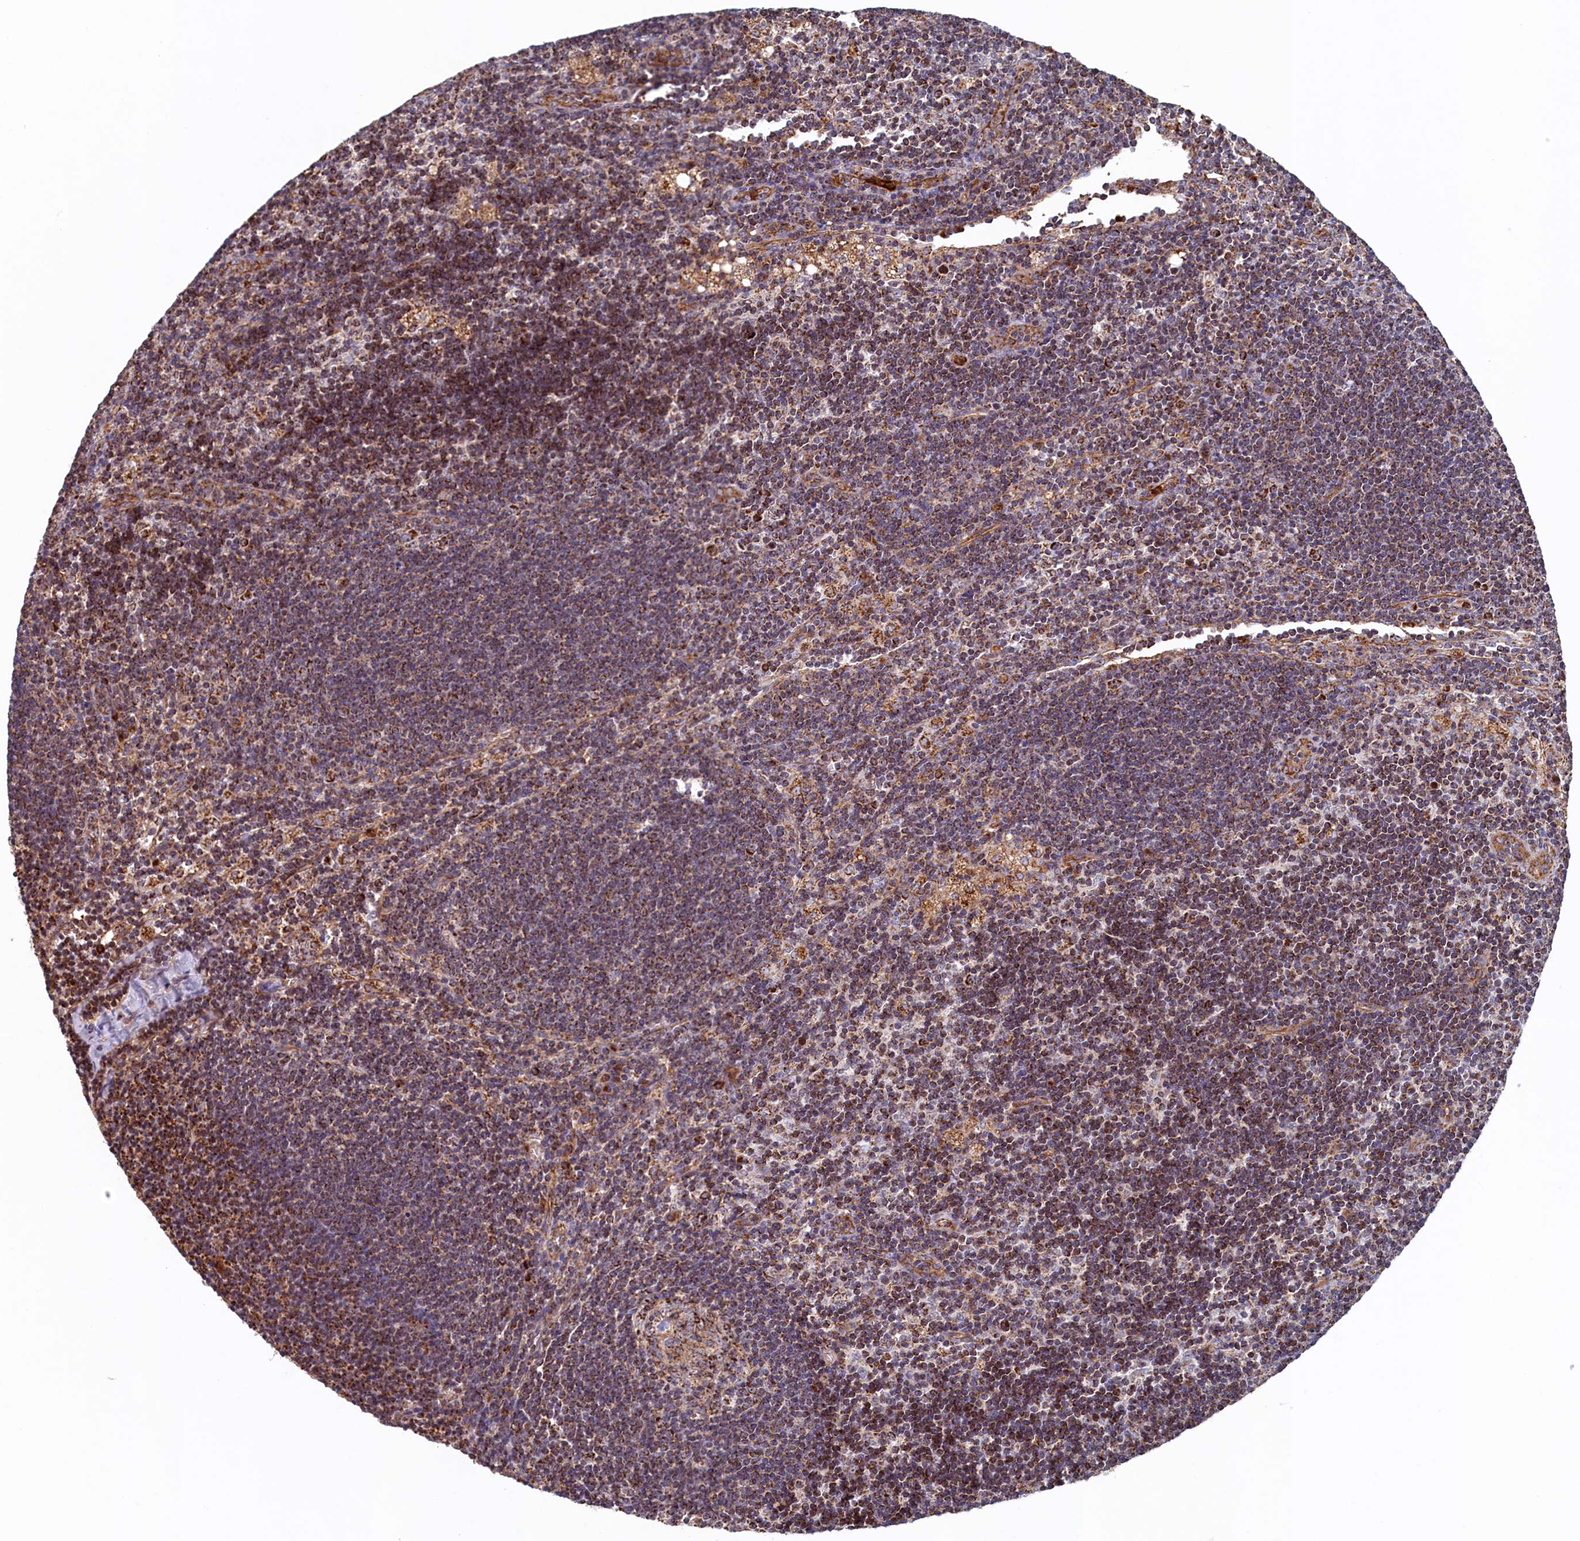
{"staining": {"intensity": "moderate", "quantity": ">75%", "location": "cytoplasmic/membranous"}, "tissue": "lymph node", "cell_type": "Germinal center cells", "image_type": "normal", "snomed": [{"axis": "morphology", "description": "Normal tissue, NOS"}, {"axis": "topography", "description": "Lymph node"}], "caption": "Protein analysis of unremarkable lymph node demonstrates moderate cytoplasmic/membranous expression in approximately >75% of germinal center cells.", "gene": "UBE3B", "patient": {"sex": "male", "age": 24}}